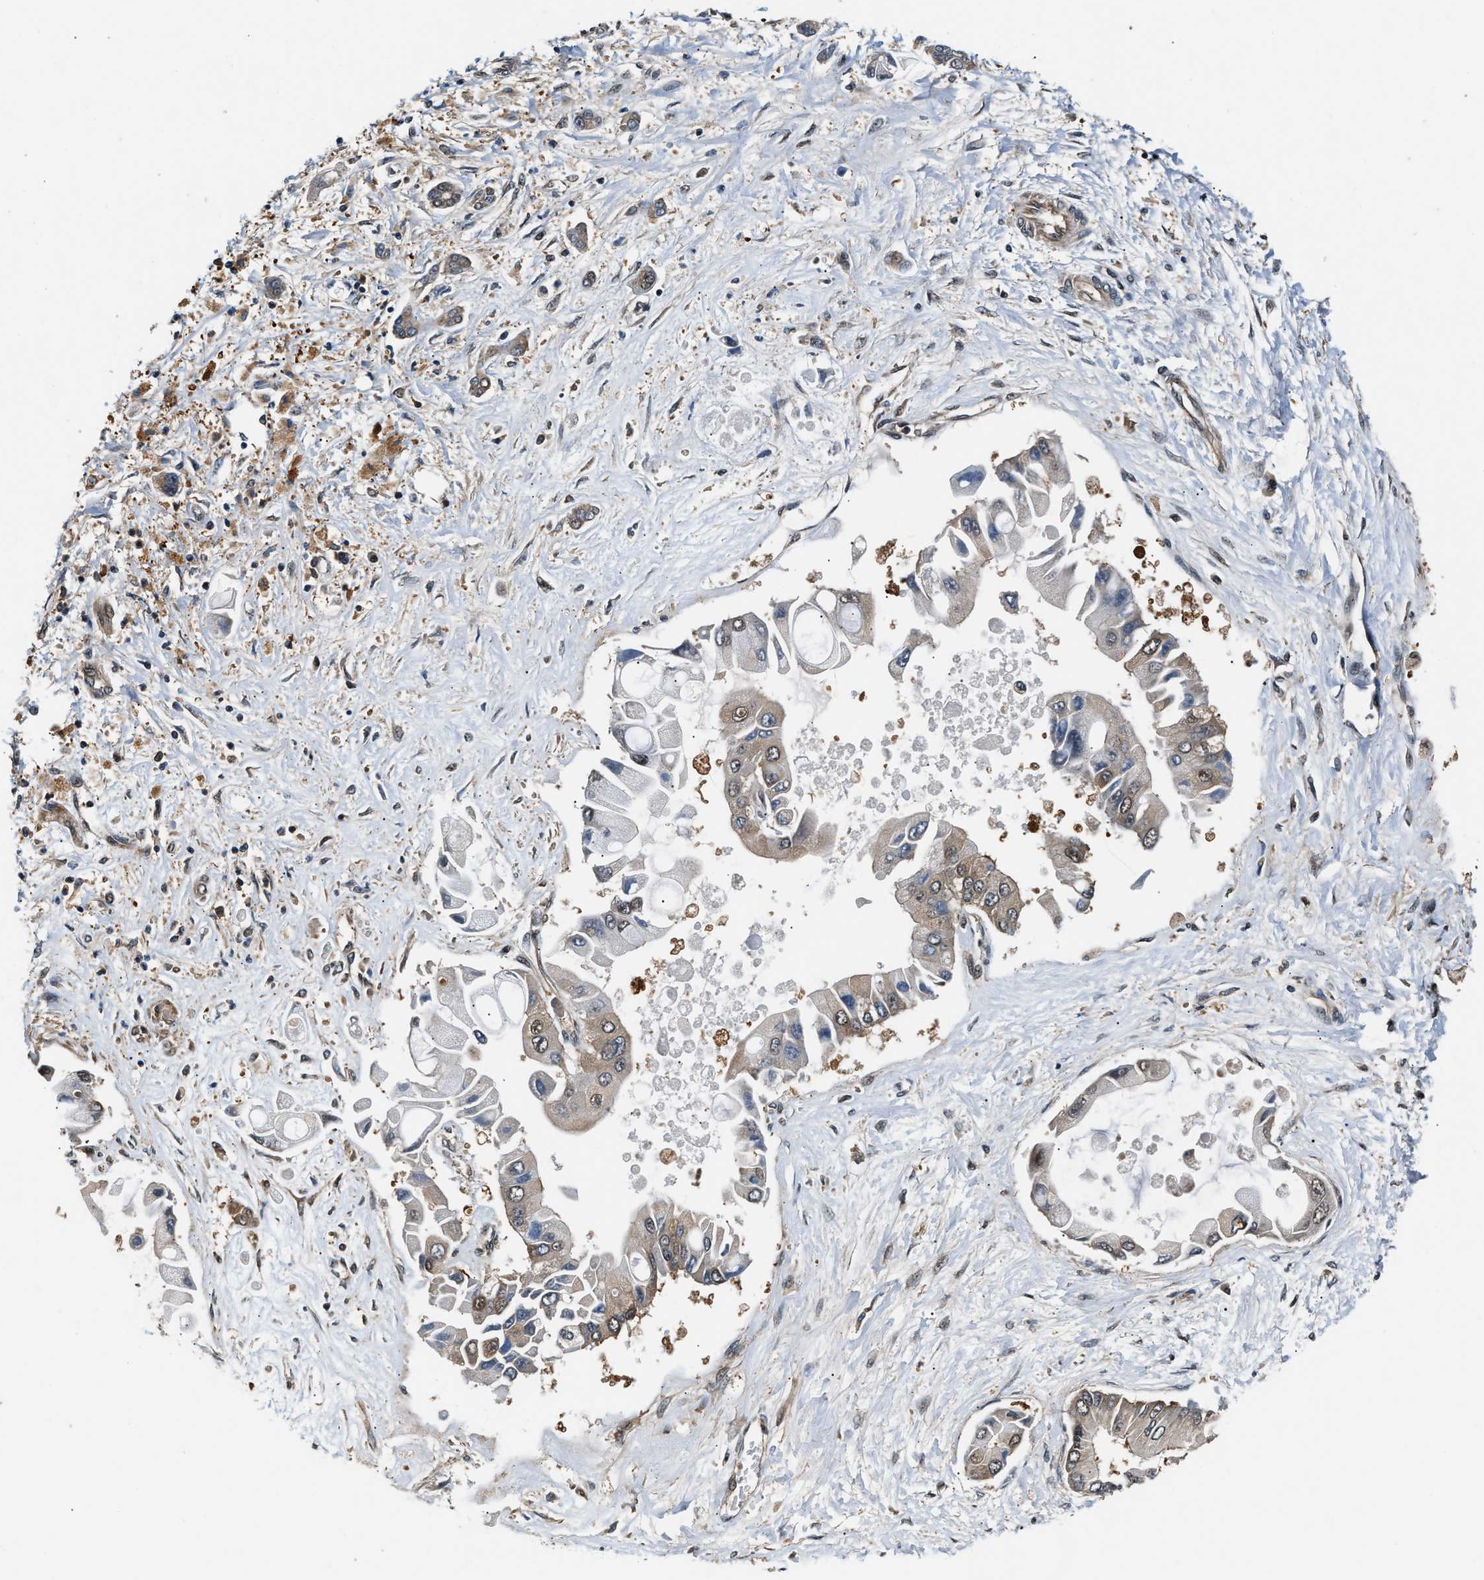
{"staining": {"intensity": "weak", "quantity": "<25%", "location": "cytoplasmic/membranous,nuclear"}, "tissue": "liver cancer", "cell_type": "Tumor cells", "image_type": "cancer", "snomed": [{"axis": "morphology", "description": "Cholangiocarcinoma"}, {"axis": "topography", "description": "Liver"}], "caption": "Human liver cancer (cholangiocarcinoma) stained for a protein using immunohistochemistry (IHC) demonstrates no positivity in tumor cells.", "gene": "TUT7", "patient": {"sex": "male", "age": 50}}